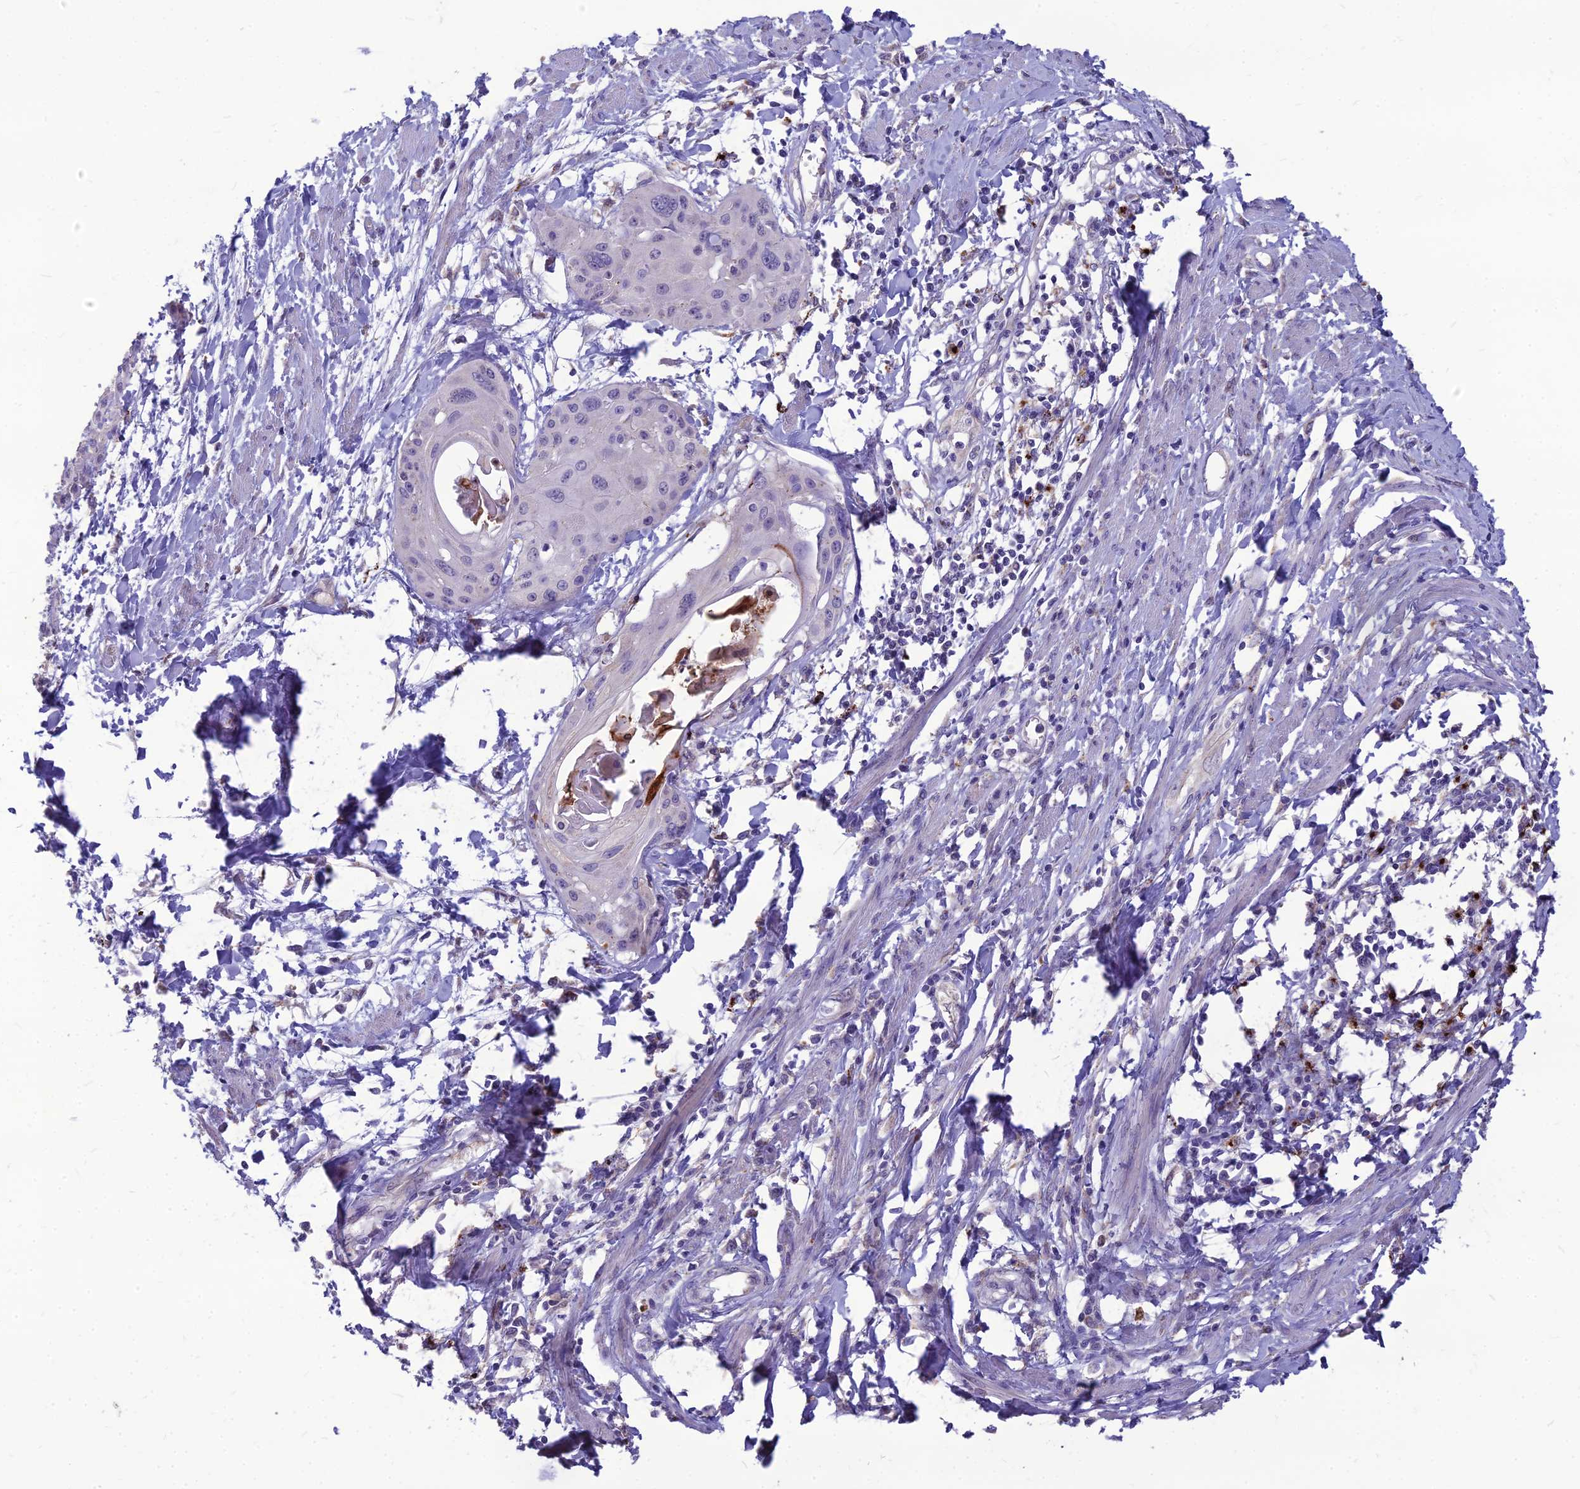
{"staining": {"intensity": "negative", "quantity": "none", "location": "none"}, "tissue": "cervical cancer", "cell_type": "Tumor cells", "image_type": "cancer", "snomed": [{"axis": "morphology", "description": "Squamous cell carcinoma, NOS"}, {"axis": "topography", "description": "Cervix"}], "caption": "Immunohistochemical staining of squamous cell carcinoma (cervical) exhibits no significant expression in tumor cells.", "gene": "PCED1B", "patient": {"sex": "female", "age": 57}}